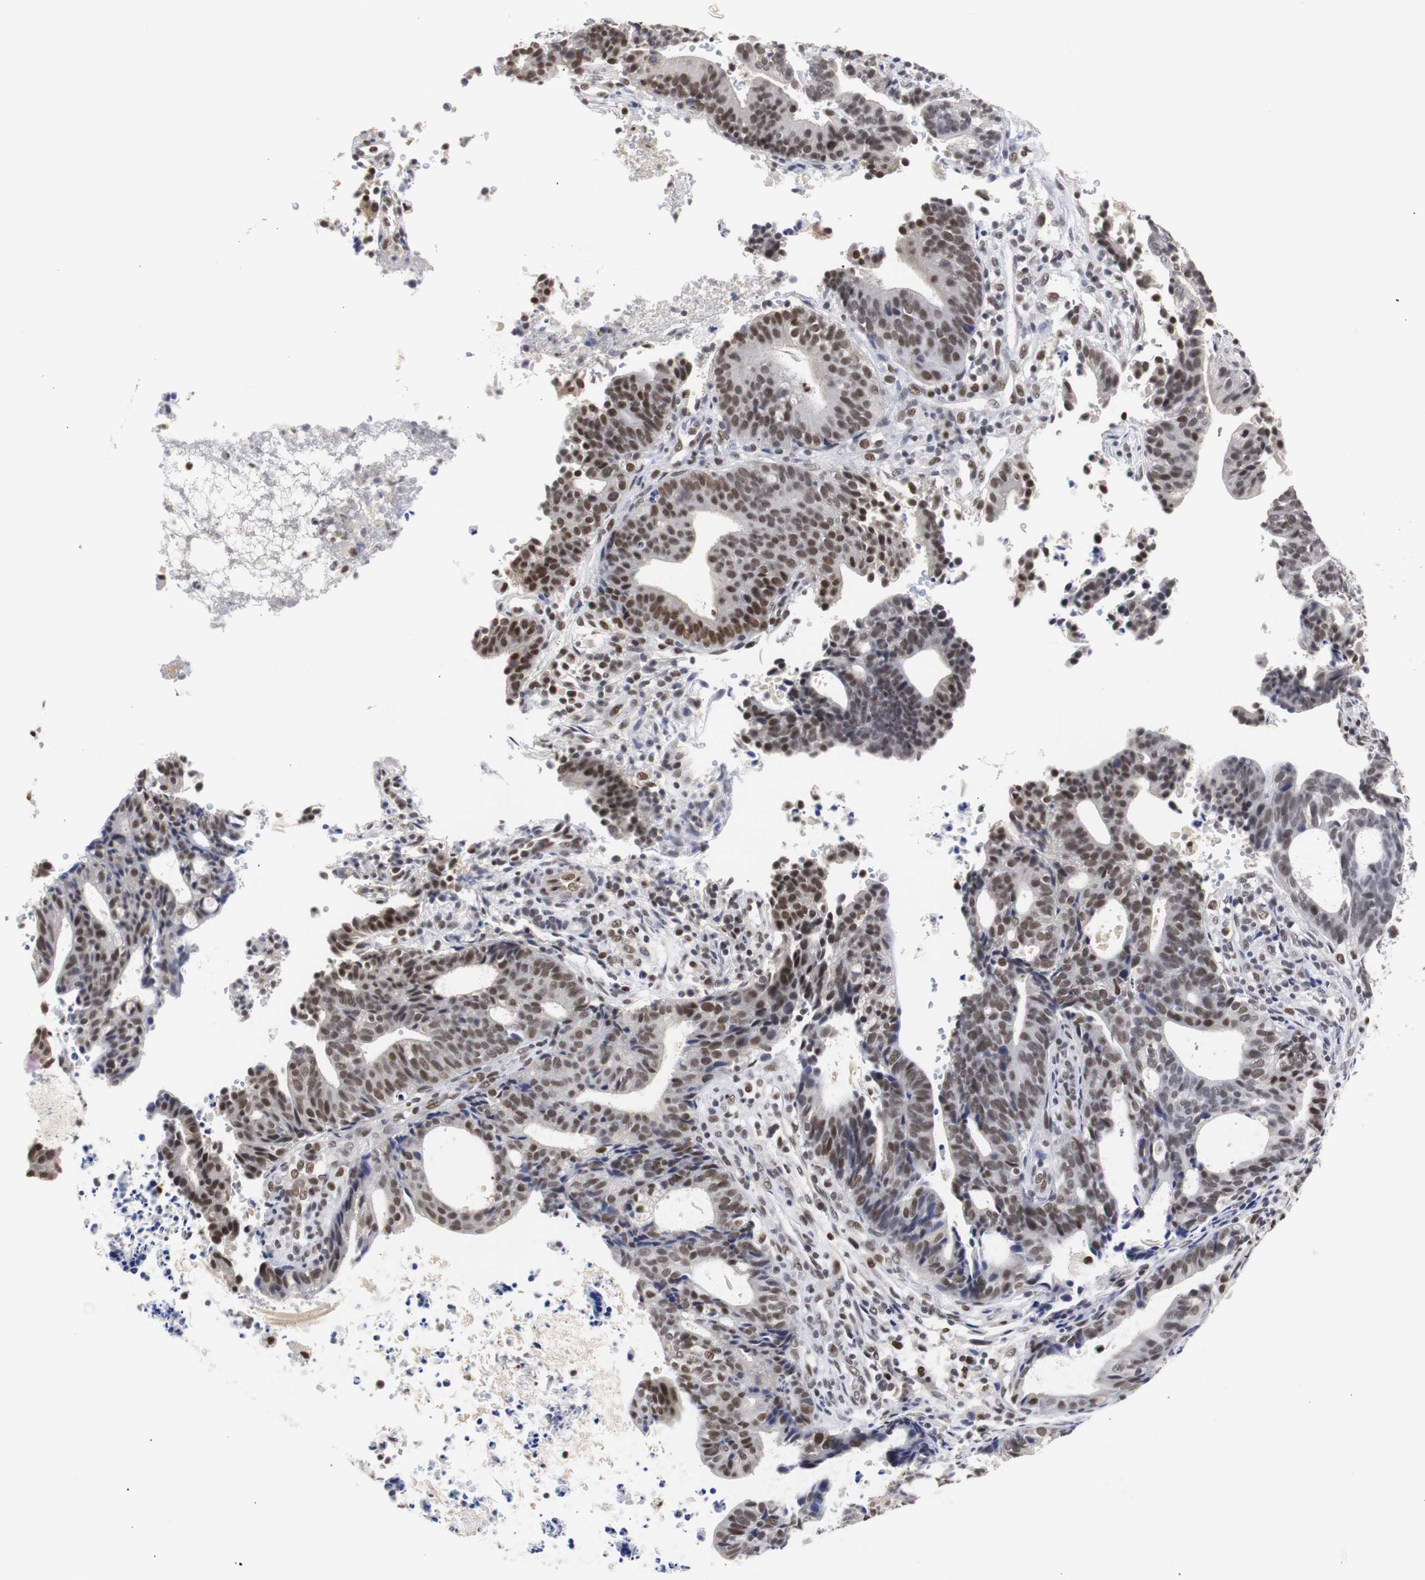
{"staining": {"intensity": "moderate", "quantity": "25%-75%", "location": "nuclear"}, "tissue": "endometrial cancer", "cell_type": "Tumor cells", "image_type": "cancer", "snomed": [{"axis": "morphology", "description": "Adenocarcinoma, NOS"}, {"axis": "topography", "description": "Uterus"}], "caption": "Protein expression analysis of human adenocarcinoma (endometrial) reveals moderate nuclear positivity in approximately 25%-75% of tumor cells.", "gene": "ZFC3H1", "patient": {"sex": "female", "age": 83}}